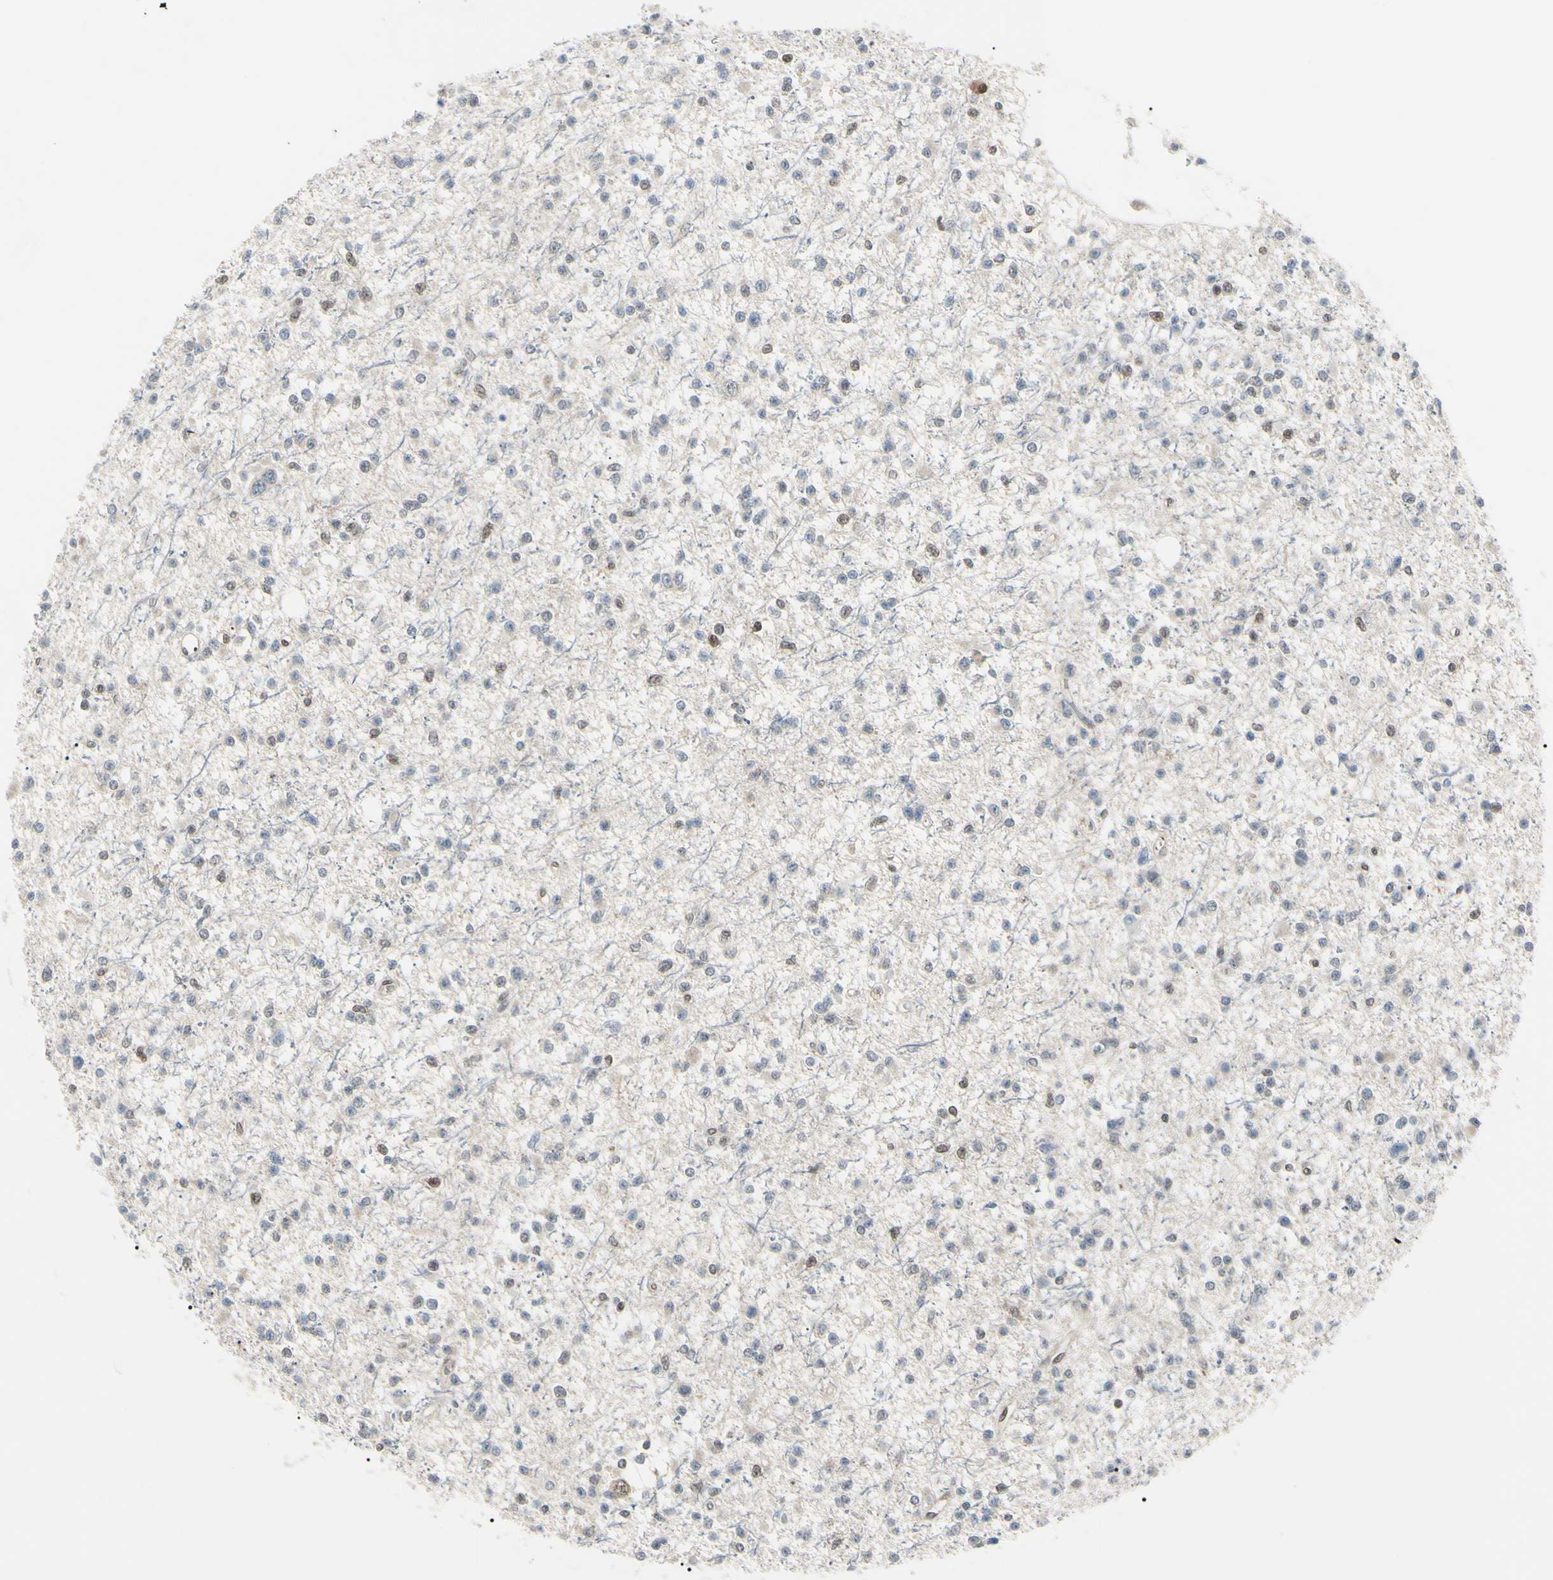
{"staining": {"intensity": "negative", "quantity": "none", "location": "none"}, "tissue": "glioma", "cell_type": "Tumor cells", "image_type": "cancer", "snomed": [{"axis": "morphology", "description": "Glioma, malignant, Low grade"}, {"axis": "topography", "description": "Brain"}], "caption": "High magnification brightfield microscopy of low-grade glioma (malignant) stained with DAB (3,3'-diaminobenzidine) (brown) and counterstained with hematoxylin (blue): tumor cells show no significant staining. Brightfield microscopy of IHC stained with DAB (brown) and hematoxylin (blue), captured at high magnification.", "gene": "PGK1", "patient": {"sex": "female", "age": 22}}